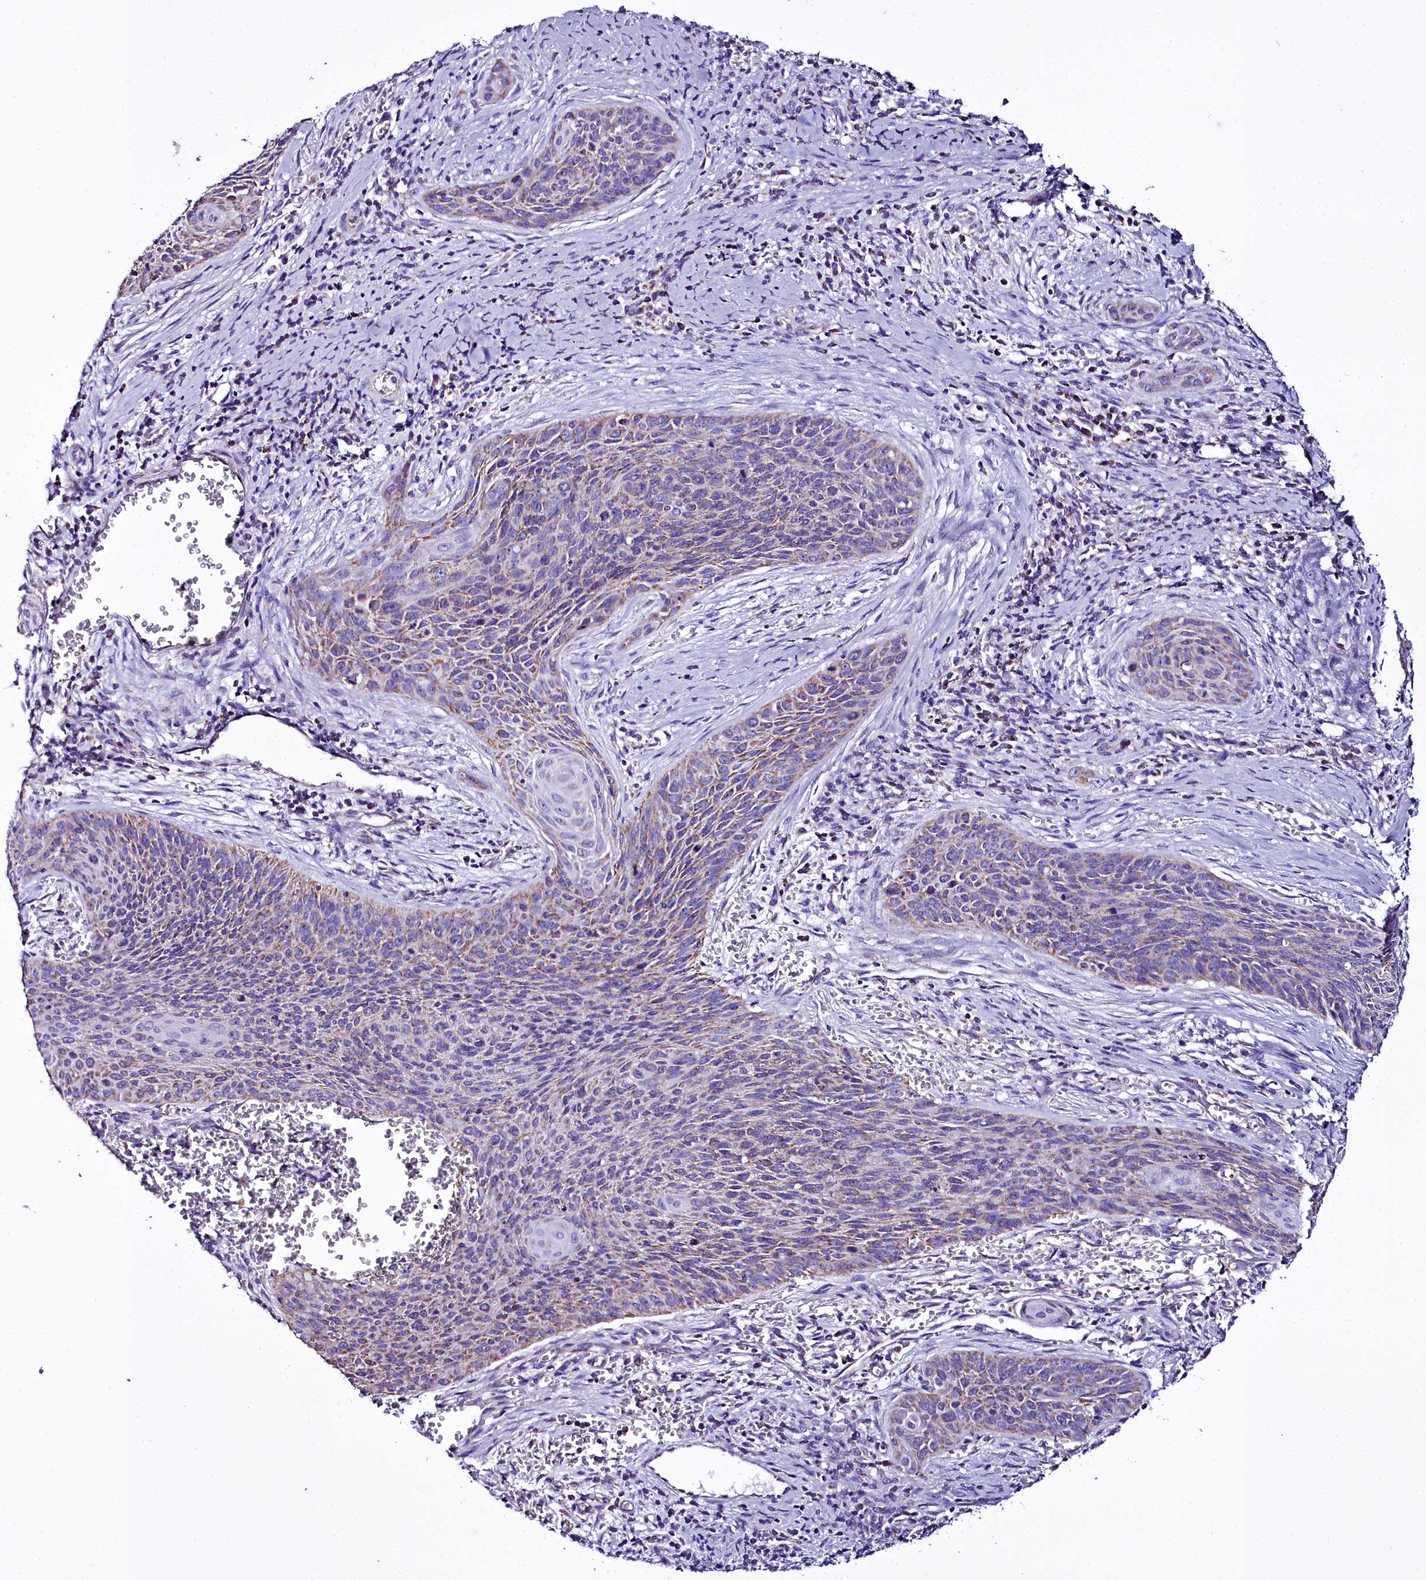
{"staining": {"intensity": "moderate", "quantity": "<25%", "location": "cytoplasmic/membranous"}, "tissue": "cervical cancer", "cell_type": "Tumor cells", "image_type": "cancer", "snomed": [{"axis": "morphology", "description": "Squamous cell carcinoma, NOS"}, {"axis": "topography", "description": "Cervix"}], "caption": "Human cervical cancer stained with a brown dye displays moderate cytoplasmic/membranous positive expression in about <25% of tumor cells.", "gene": "WDFY3", "patient": {"sex": "female", "age": 55}}